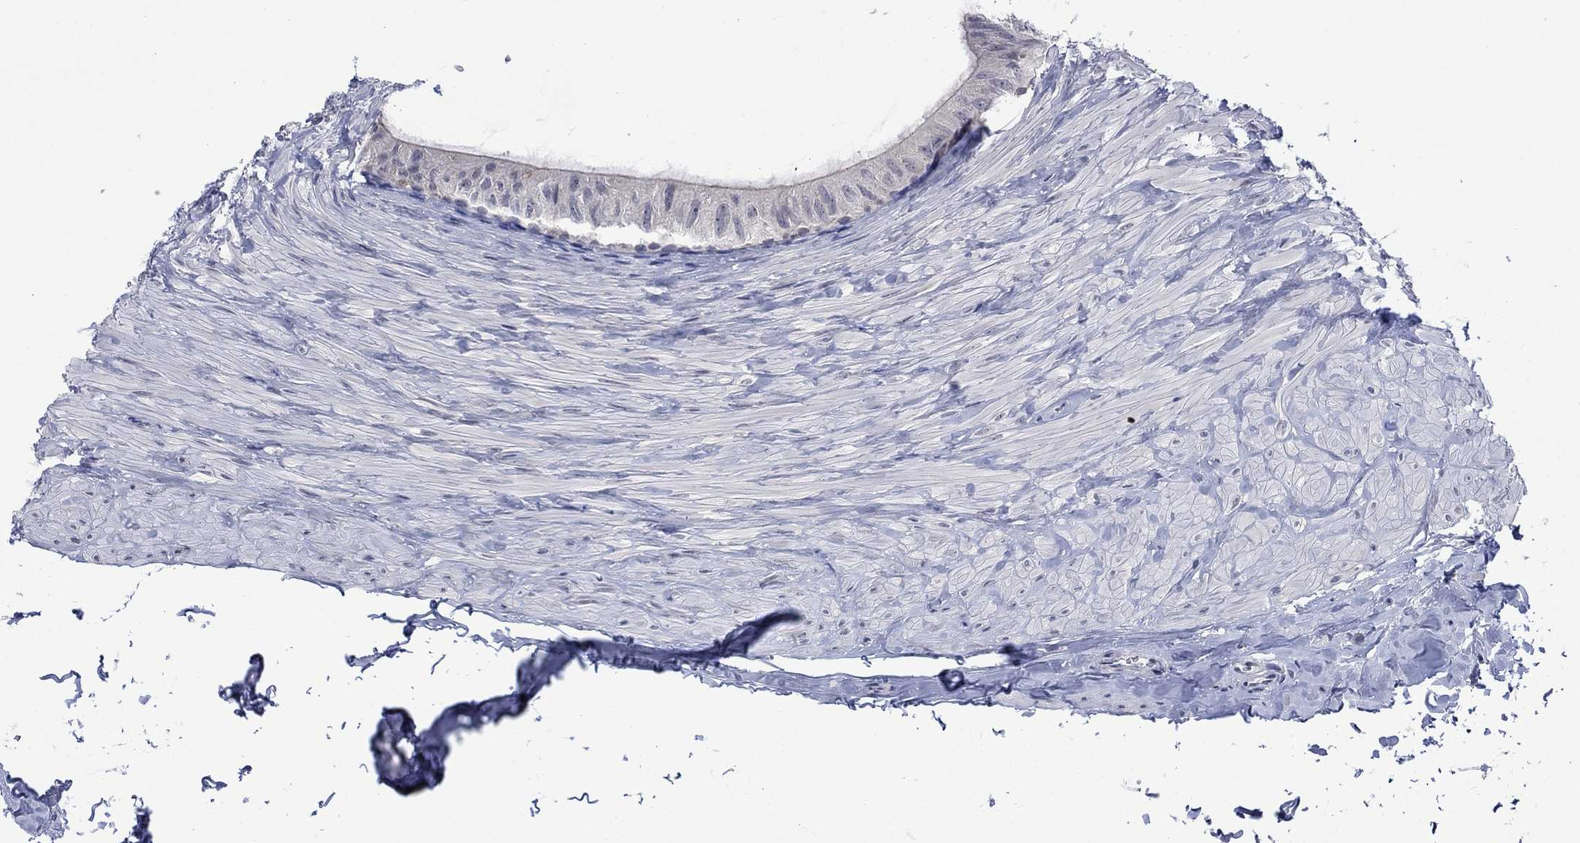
{"staining": {"intensity": "negative", "quantity": "none", "location": "none"}, "tissue": "epididymis", "cell_type": "Glandular cells", "image_type": "normal", "snomed": [{"axis": "morphology", "description": "Normal tissue, NOS"}, {"axis": "topography", "description": "Epididymis"}], "caption": "A high-resolution photomicrograph shows immunohistochemistry staining of benign epididymis, which demonstrates no significant expression in glandular cells. The staining was performed using DAB (3,3'-diaminobenzidine) to visualize the protein expression in brown, while the nuclei were stained in blue with hematoxylin (Magnification: 20x).", "gene": "AGL", "patient": {"sex": "male", "age": 32}}